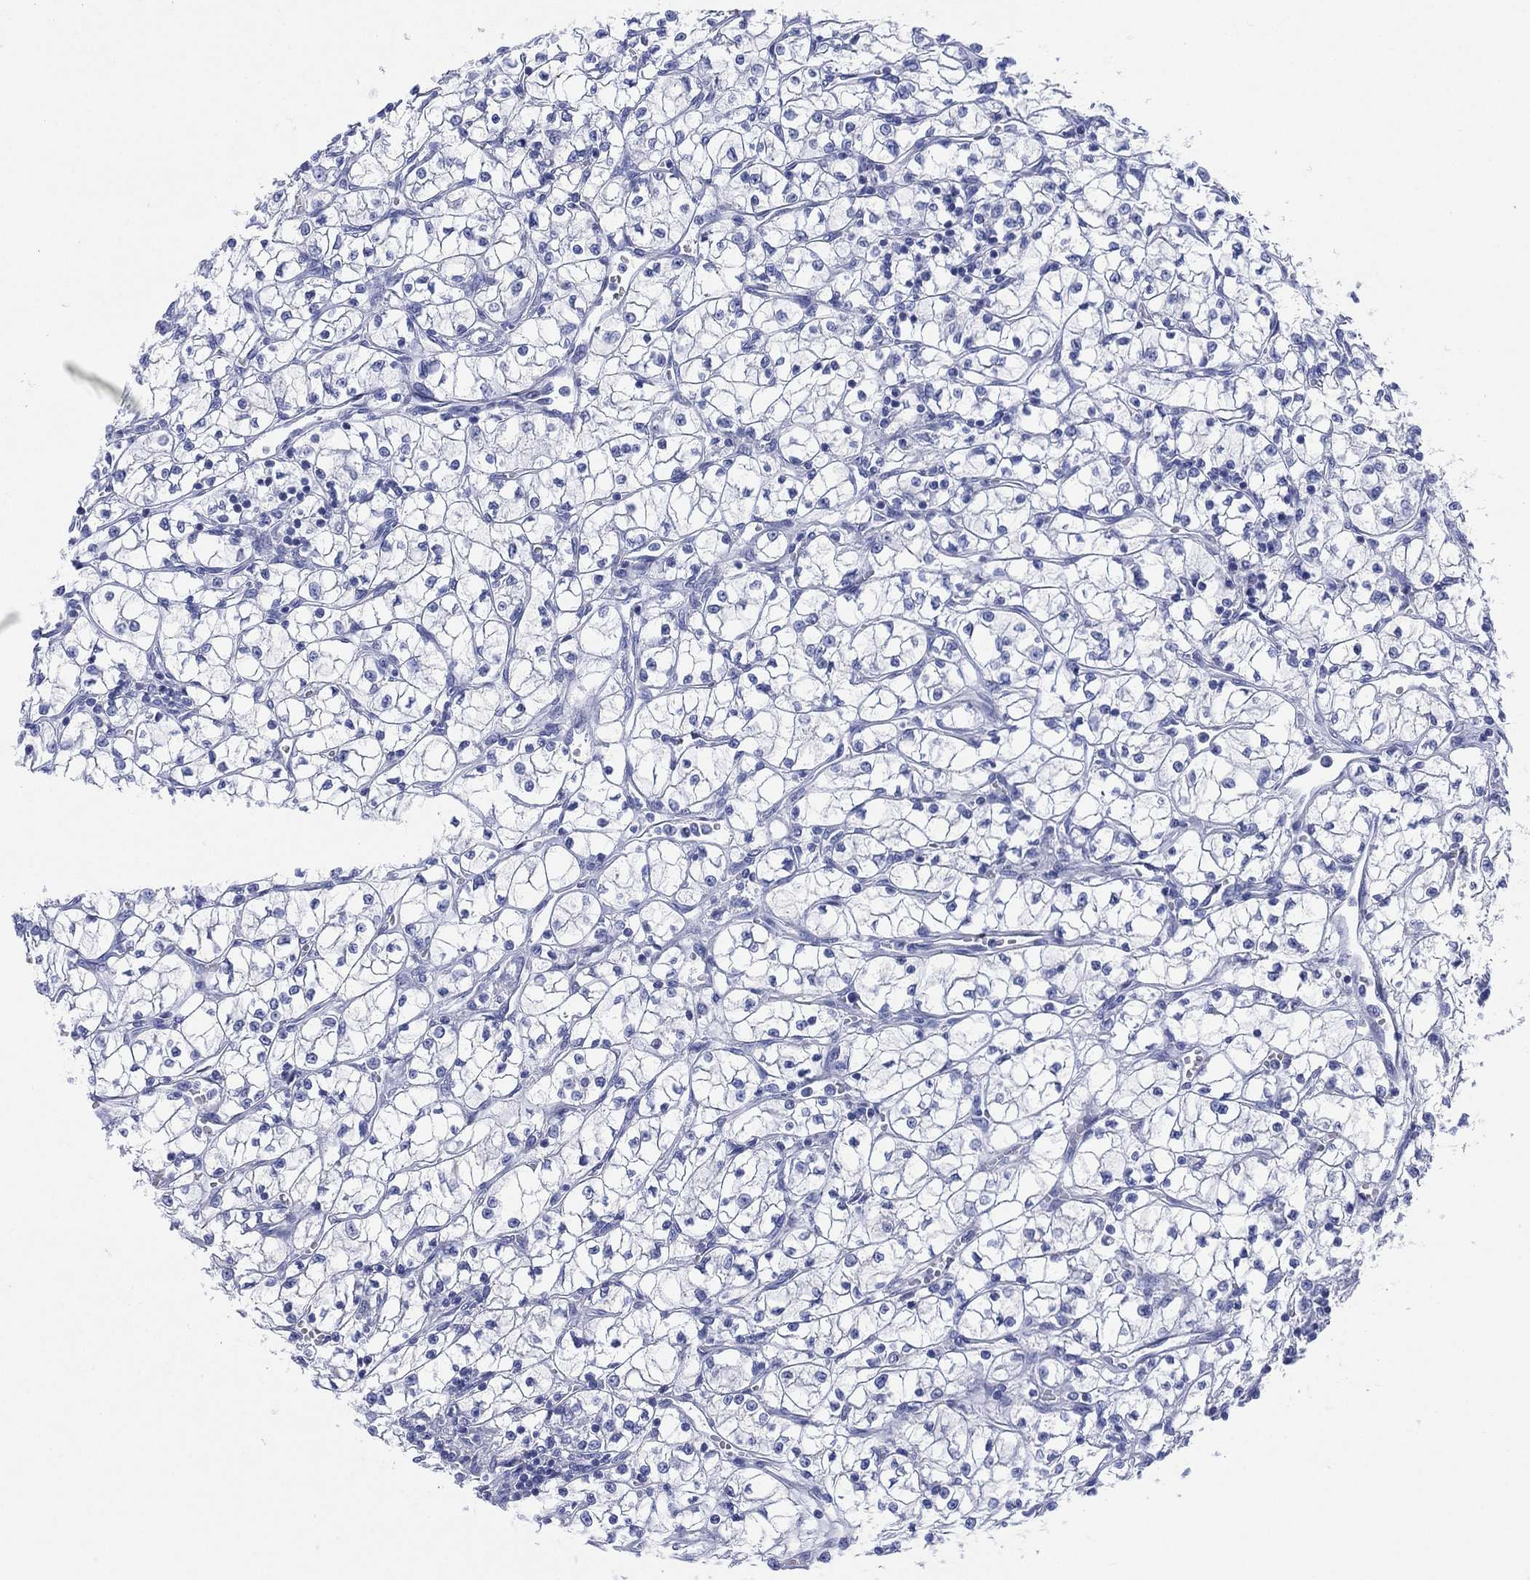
{"staining": {"intensity": "negative", "quantity": "none", "location": "none"}, "tissue": "renal cancer", "cell_type": "Tumor cells", "image_type": "cancer", "snomed": [{"axis": "morphology", "description": "Adenocarcinoma, NOS"}, {"axis": "topography", "description": "Kidney"}], "caption": "The histopathology image exhibits no significant staining in tumor cells of renal cancer.", "gene": "SLC9C2", "patient": {"sex": "female", "age": 64}}